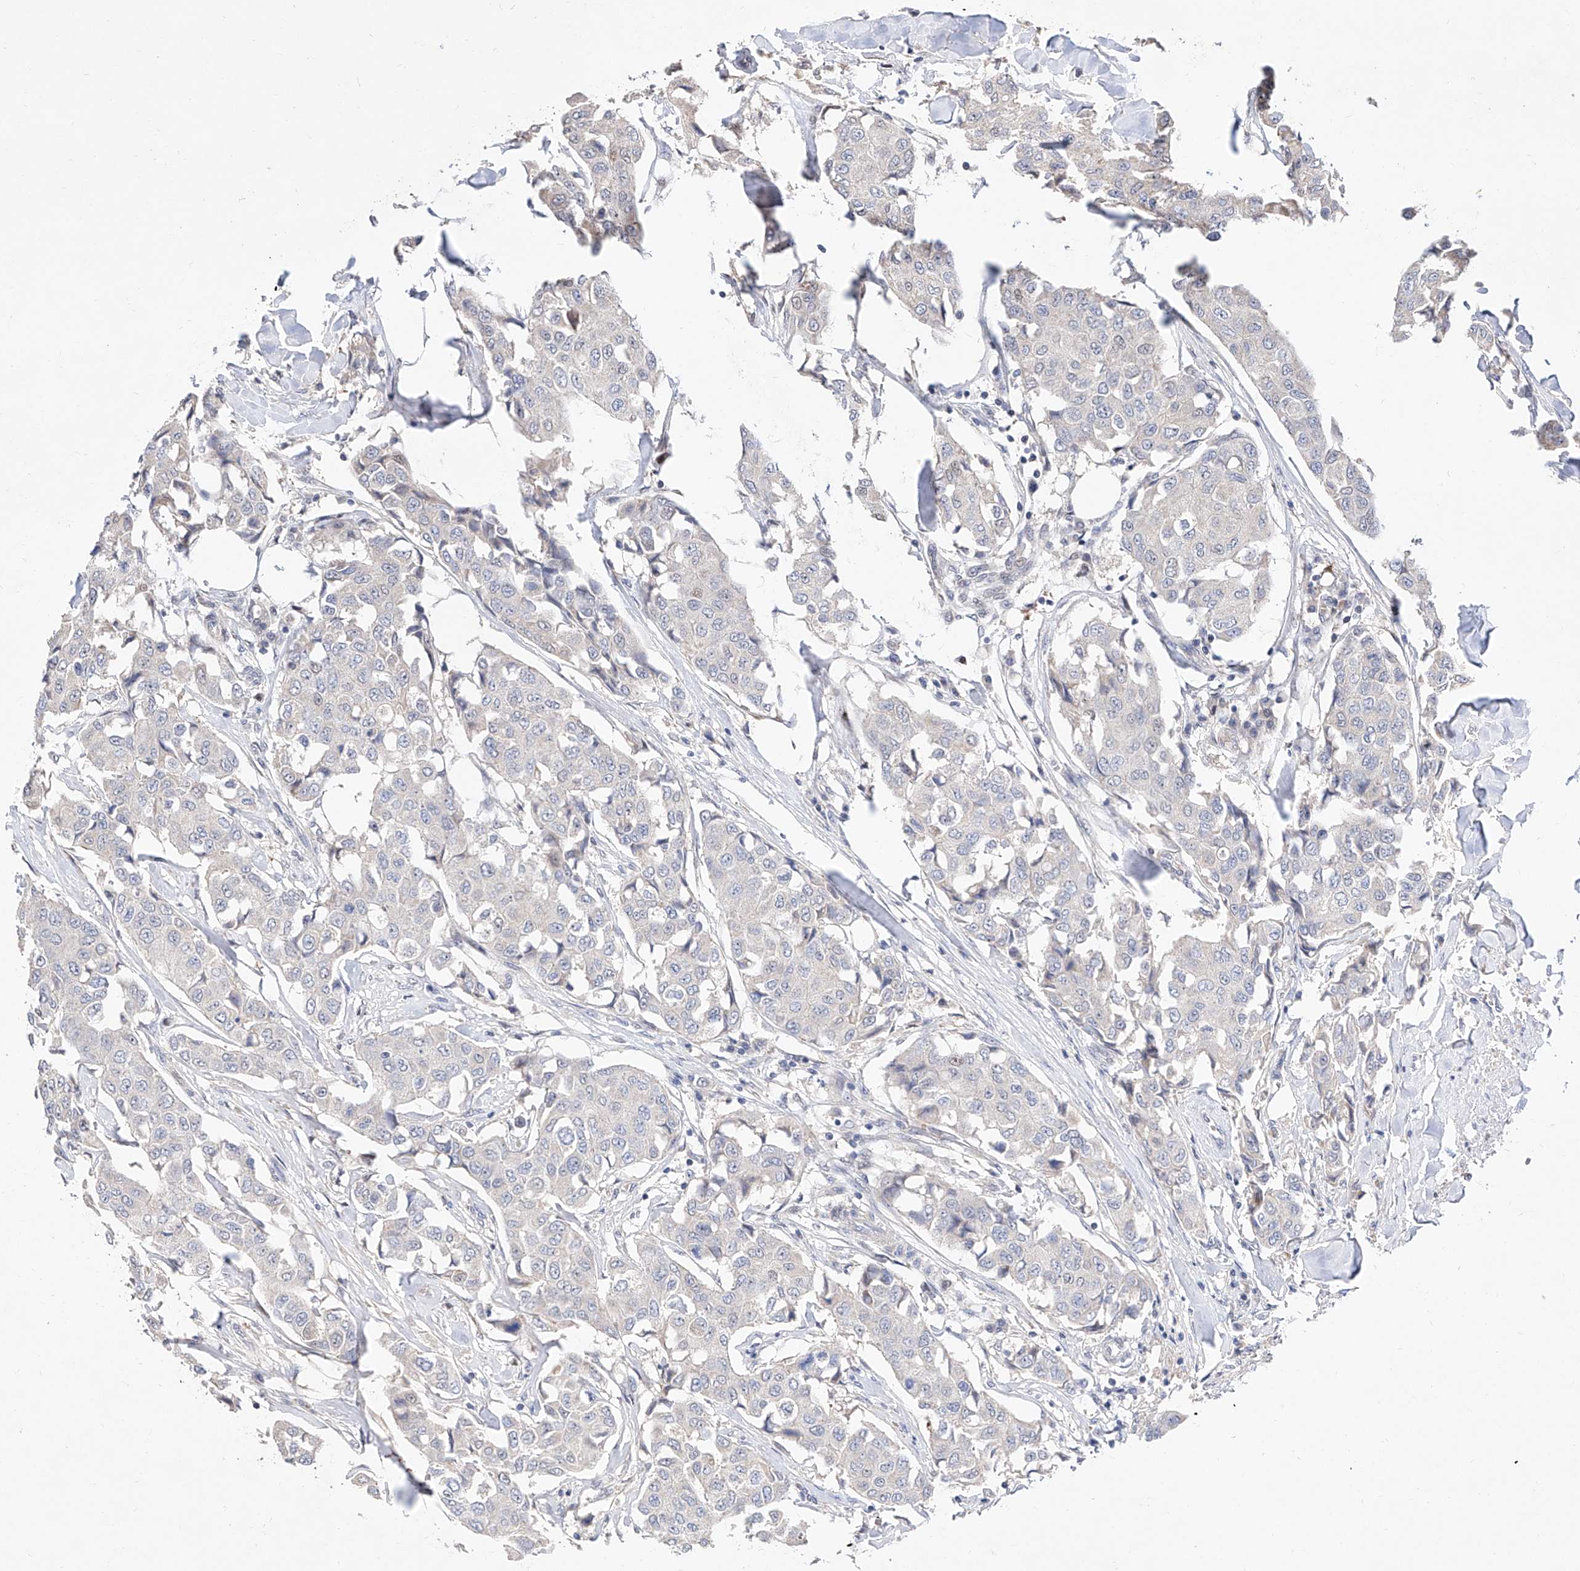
{"staining": {"intensity": "negative", "quantity": "none", "location": "none"}, "tissue": "breast cancer", "cell_type": "Tumor cells", "image_type": "cancer", "snomed": [{"axis": "morphology", "description": "Duct carcinoma"}, {"axis": "topography", "description": "Breast"}], "caption": "Protein analysis of breast cancer displays no significant expression in tumor cells.", "gene": "FUCA2", "patient": {"sex": "female", "age": 80}}